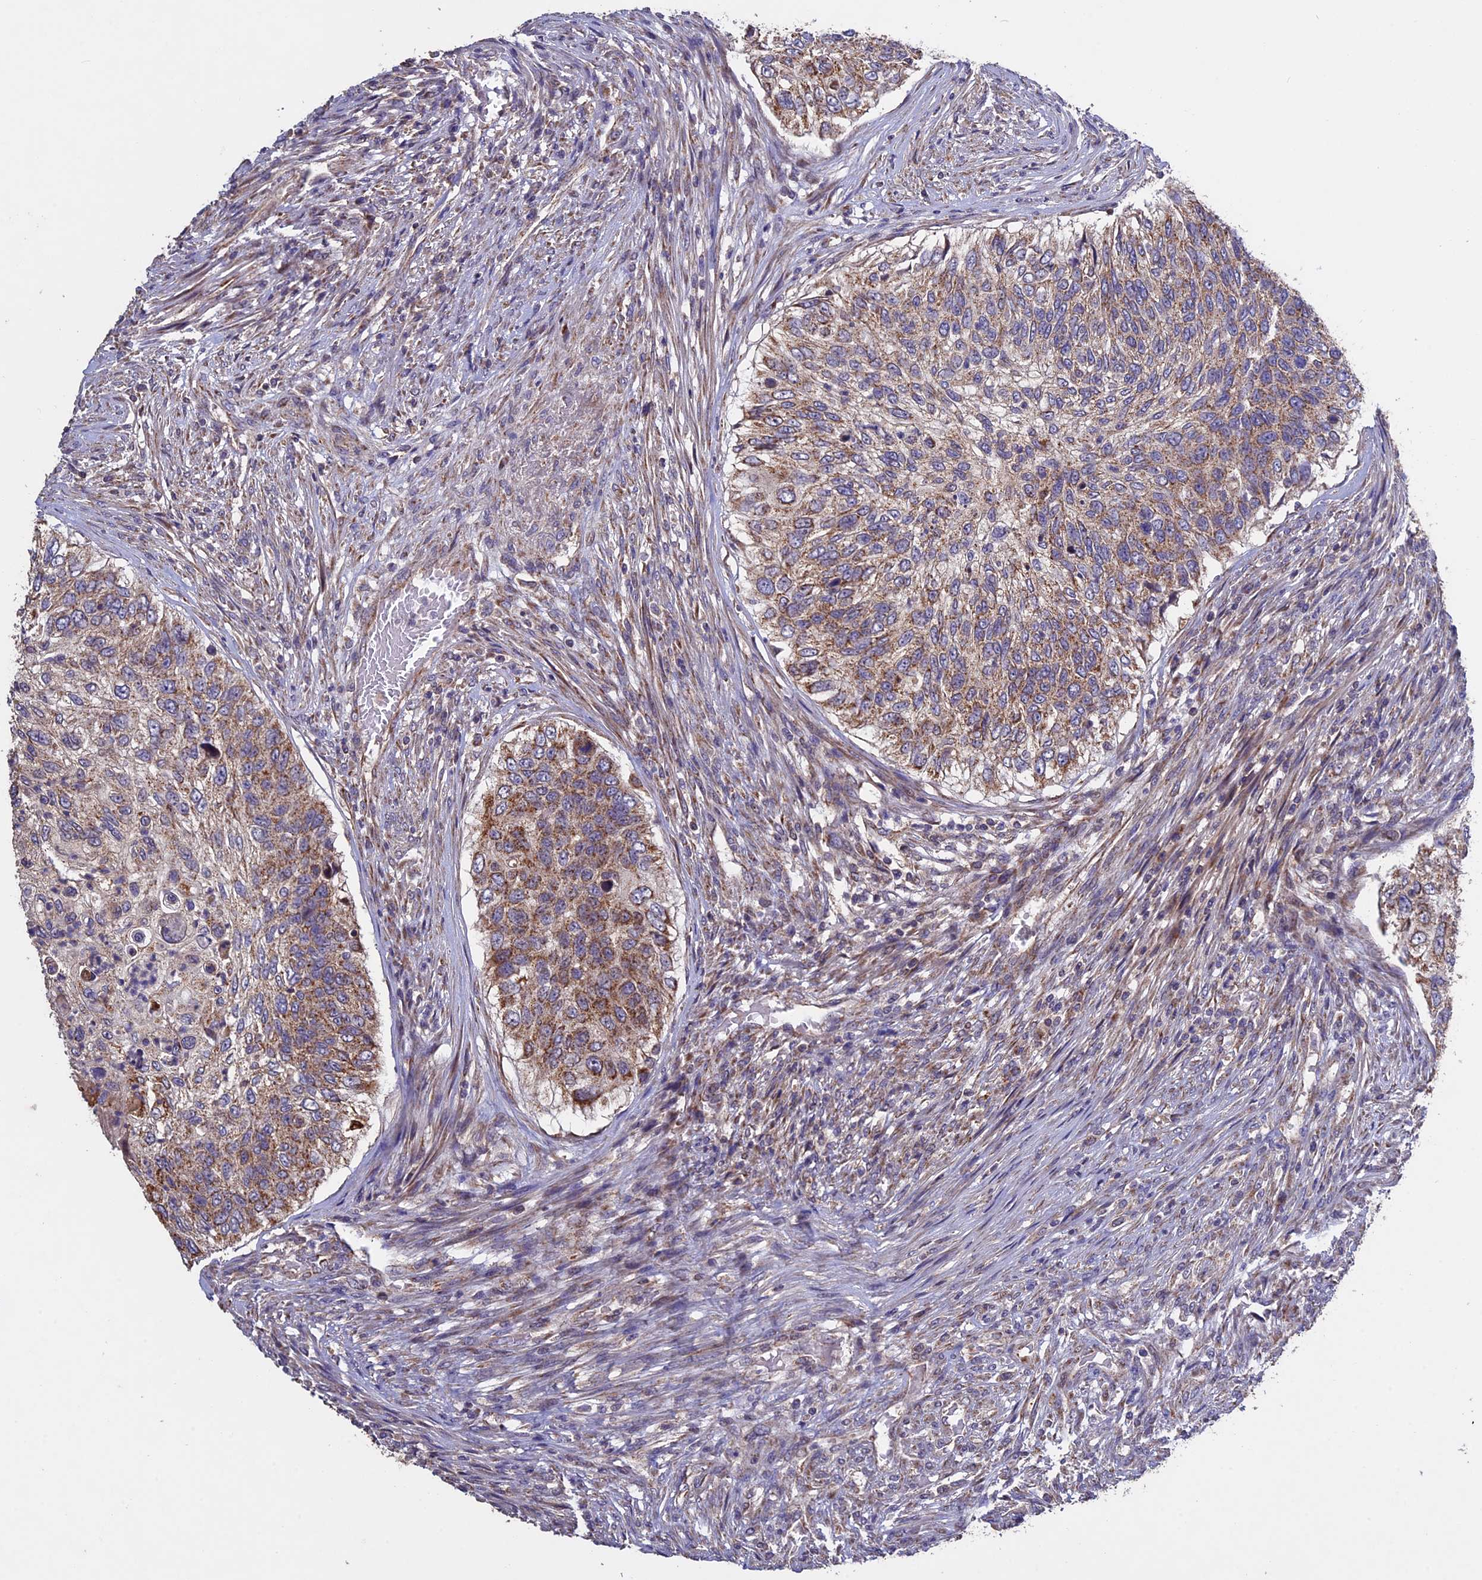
{"staining": {"intensity": "moderate", "quantity": "25%-75%", "location": "cytoplasmic/membranous"}, "tissue": "urothelial cancer", "cell_type": "Tumor cells", "image_type": "cancer", "snomed": [{"axis": "morphology", "description": "Urothelial carcinoma, High grade"}, {"axis": "topography", "description": "Urinary bladder"}], "caption": "Moderate cytoplasmic/membranous protein expression is identified in about 25%-75% of tumor cells in urothelial cancer.", "gene": "RNF17", "patient": {"sex": "female", "age": 60}}